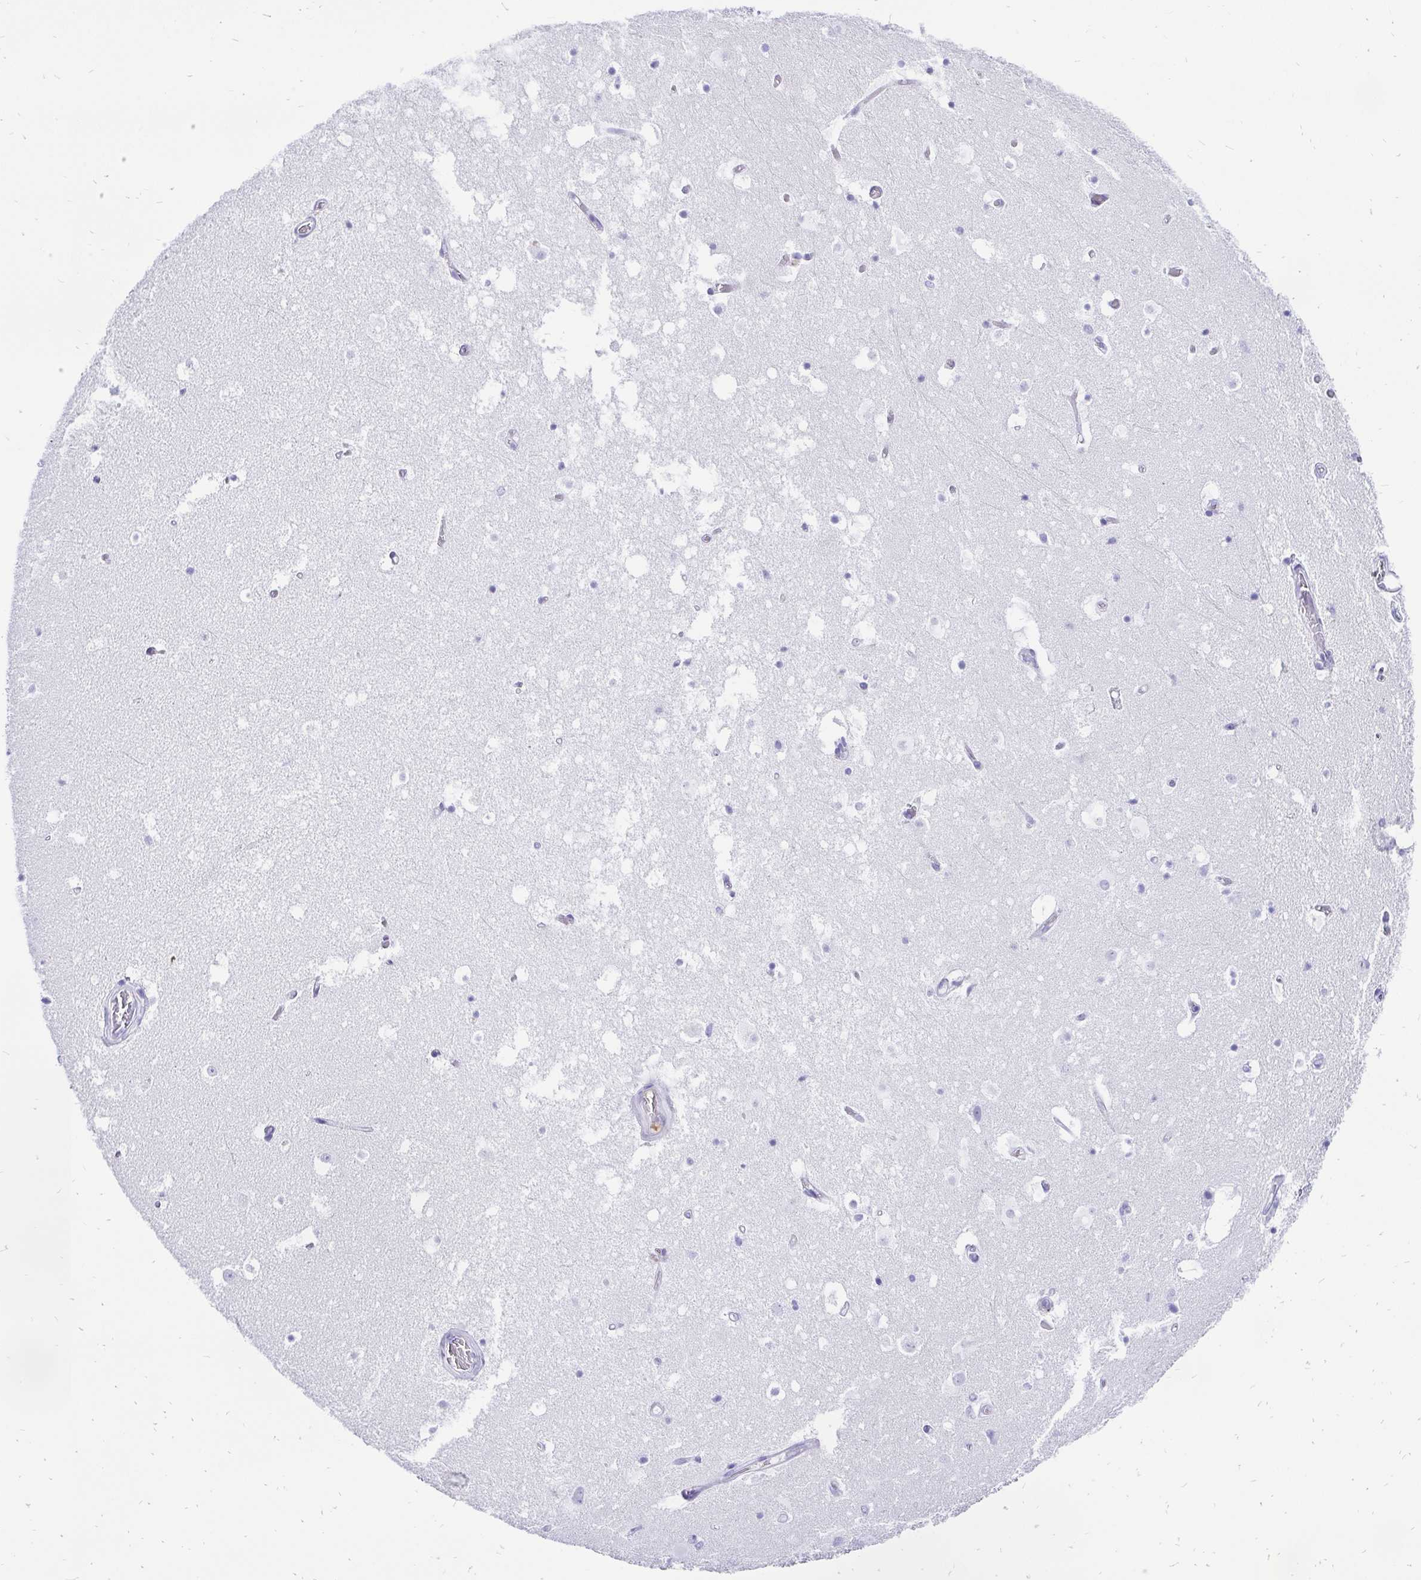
{"staining": {"intensity": "negative", "quantity": "none", "location": "none"}, "tissue": "hippocampus", "cell_type": "Glial cells", "image_type": "normal", "snomed": [{"axis": "morphology", "description": "Normal tissue, NOS"}, {"axis": "topography", "description": "Hippocampus"}], "caption": "The photomicrograph demonstrates no significant expression in glial cells of hippocampus. Nuclei are stained in blue.", "gene": "KRT13", "patient": {"sex": "female", "age": 52}}